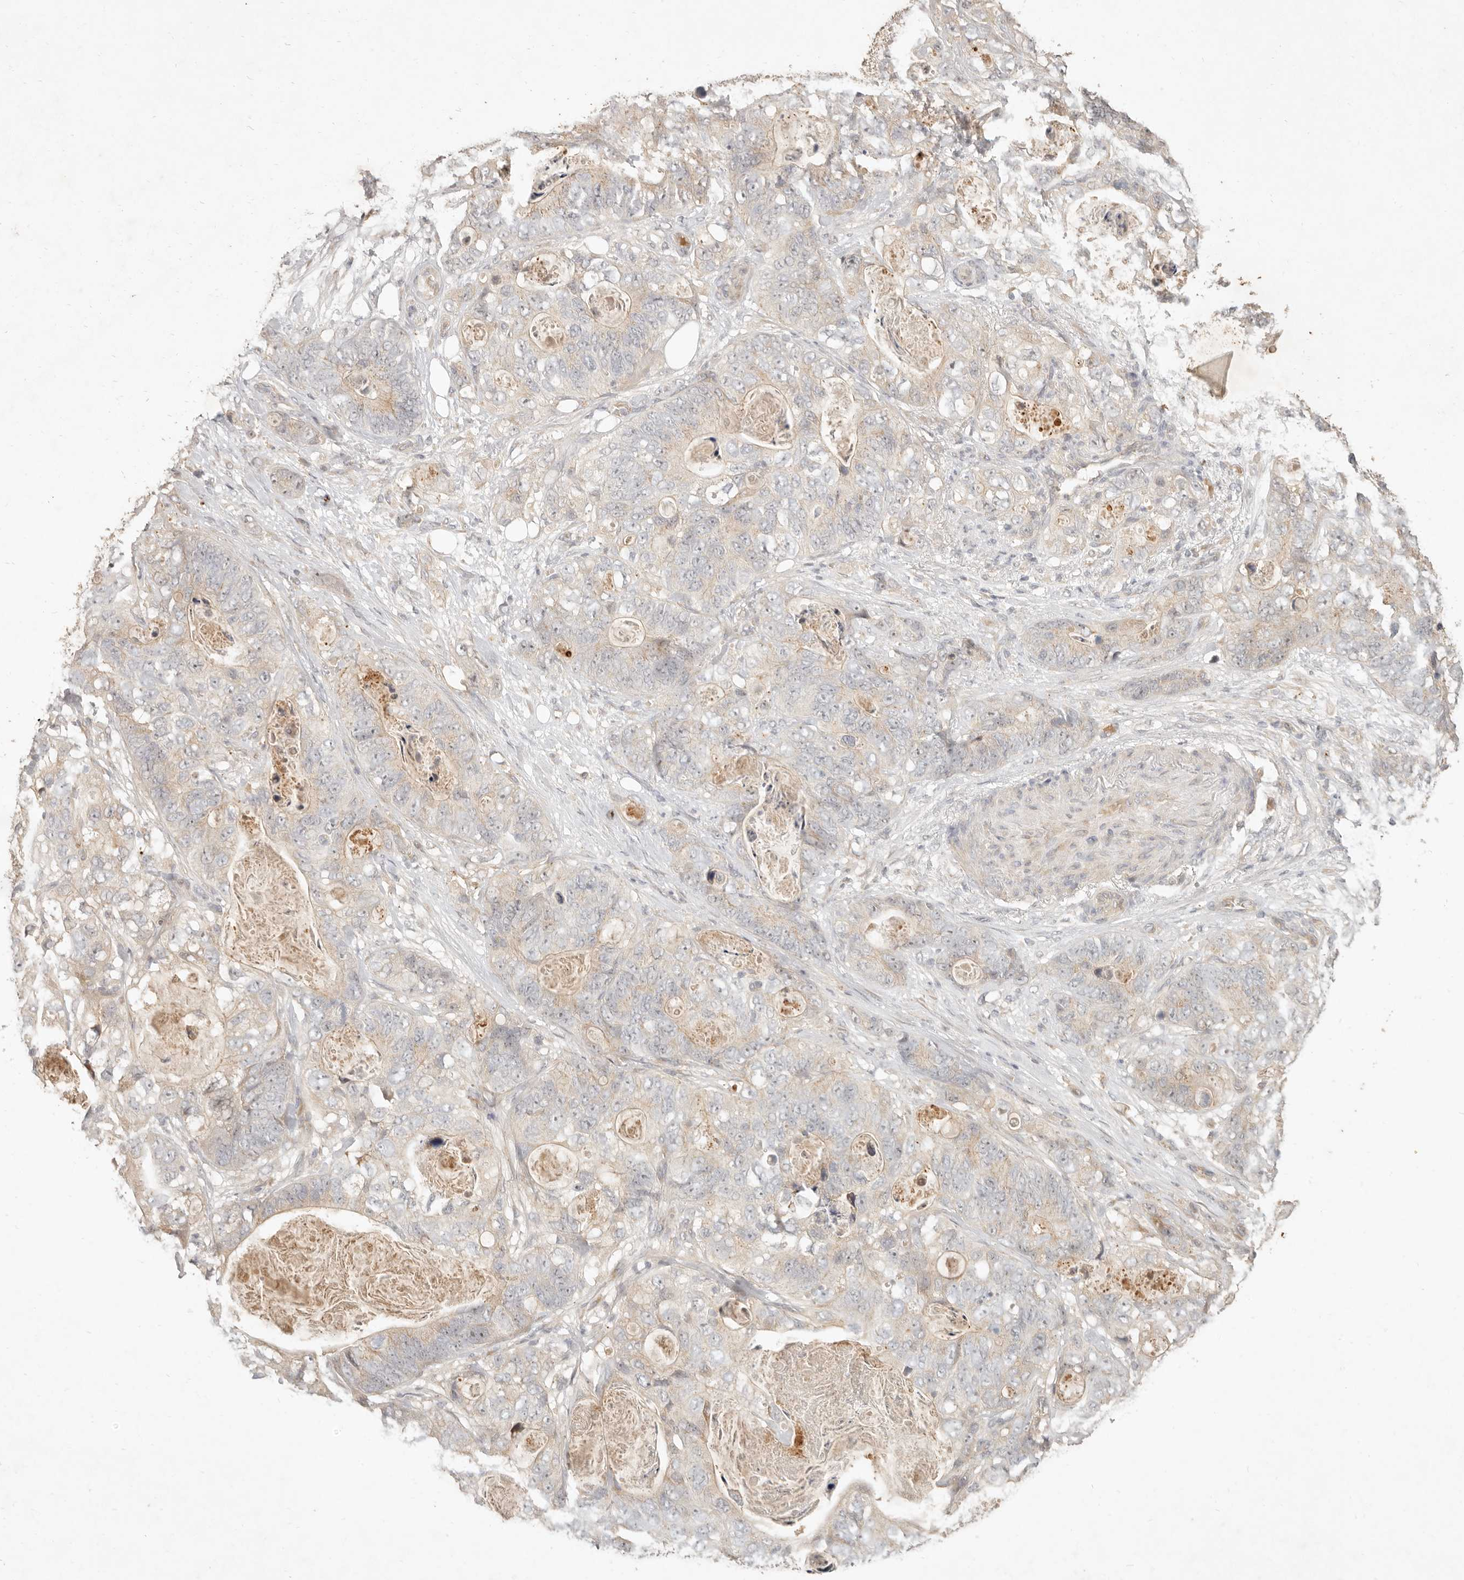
{"staining": {"intensity": "weak", "quantity": "25%-75%", "location": "cytoplasmic/membranous"}, "tissue": "stomach cancer", "cell_type": "Tumor cells", "image_type": "cancer", "snomed": [{"axis": "morphology", "description": "Normal tissue, NOS"}, {"axis": "morphology", "description": "Adenocarcinoma, NOS"}, {"axis": "topography", "description": "Stomach"}], "caption": "High-magnification brightfield microscopy of stomach cancer (adenocarcinoma) stained with DAB (brown) and counterstained with hematoxylin (blue). tumor cells exhibit weak cytoplasmic/membranous staining is identified in approximately25%-75% of cells.", "gene": "UBXN11", "patient": {"sex": "female", "age": 89}}